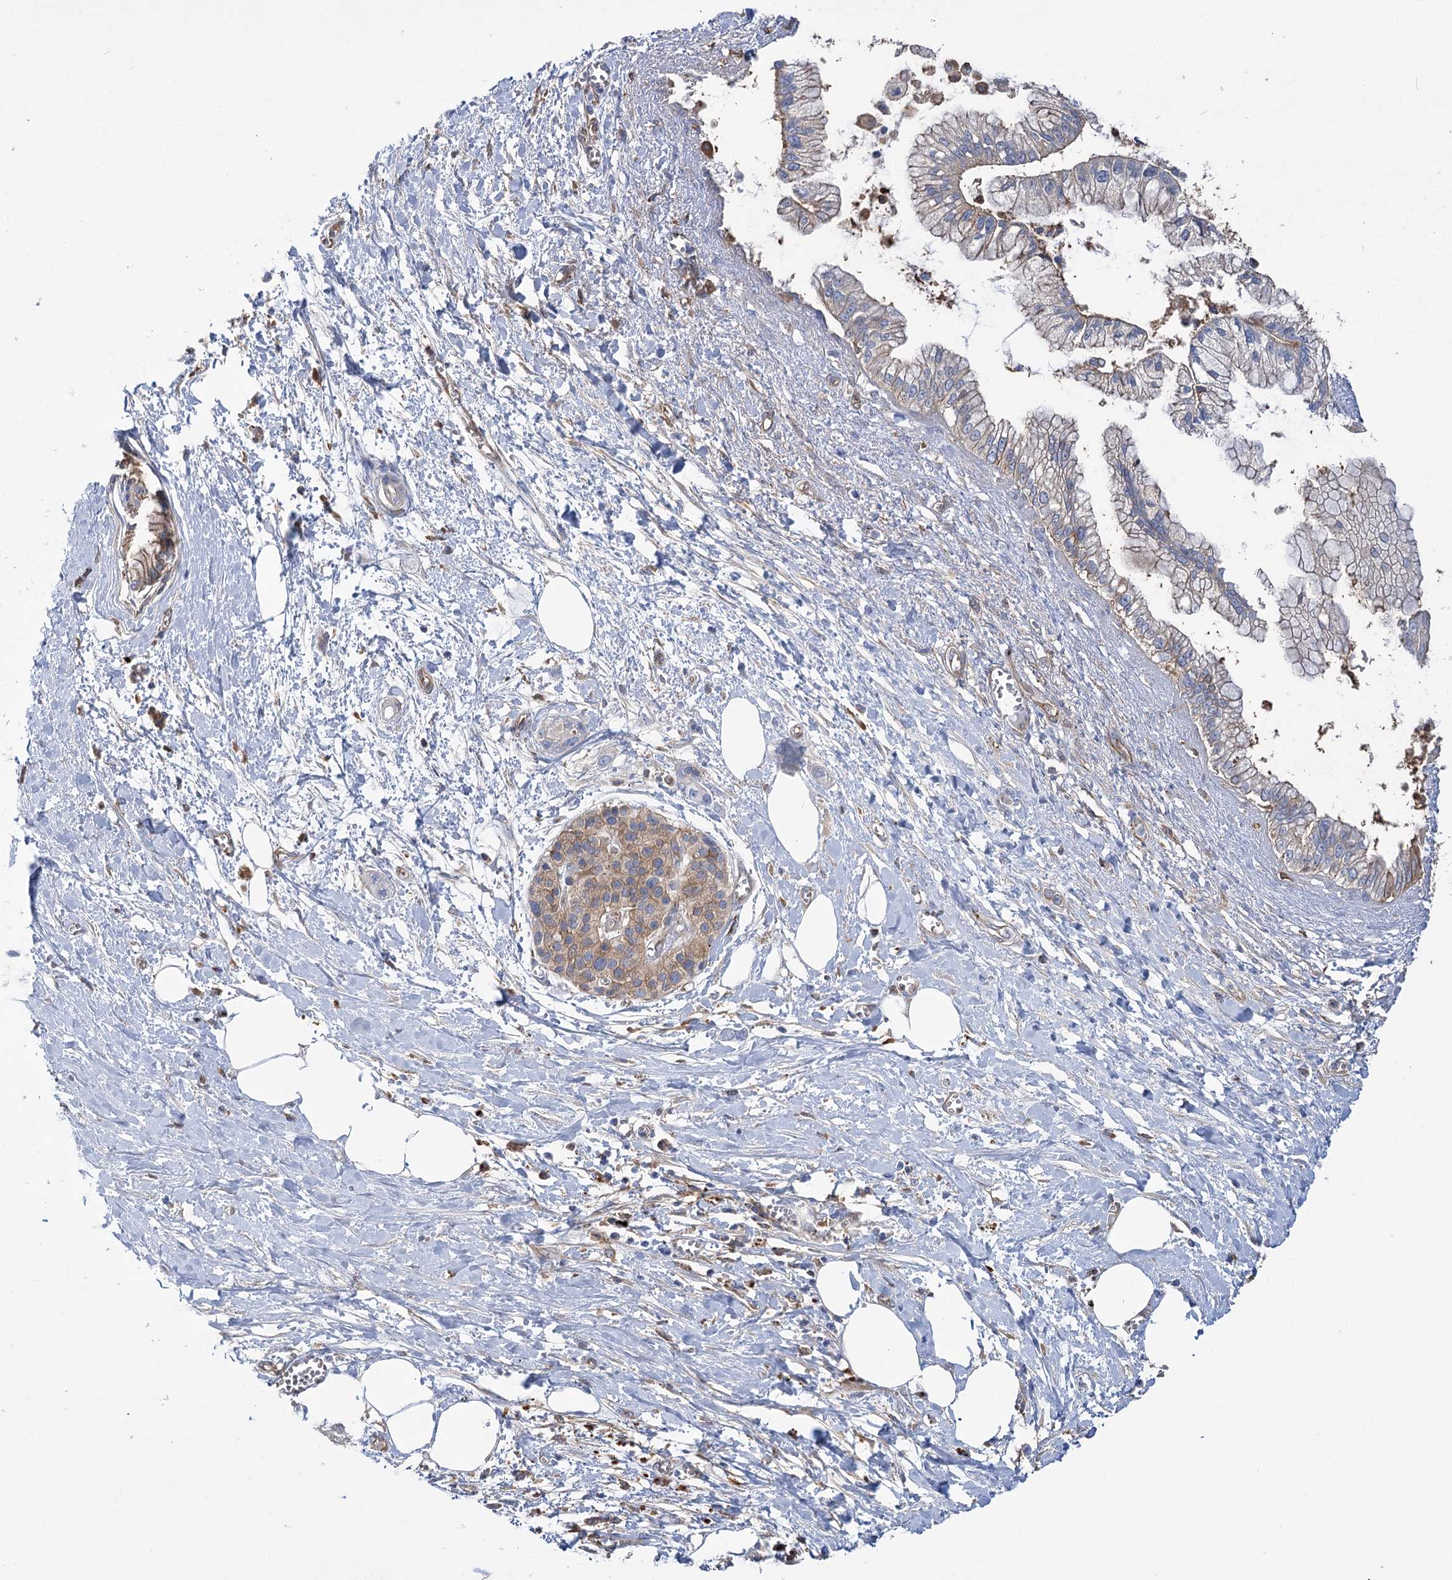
{"staining": {"intensity": "negative", "quantity": "none", "location": "none"}, "tissue": "pancreatic cancer", "cell_type": "Tumor cells", "image_type": "cancer", "snomed": [{"axis": "morphology", "description": "Adenocarcinoma, NOS"}, {"axis": "topography", "description": "Pancreas"}], "caption": "The image shows no staining of tumor cells in pancreatic cancer.", "gene": "GUSB", "patient": {"sex": "male", "age": 68}}